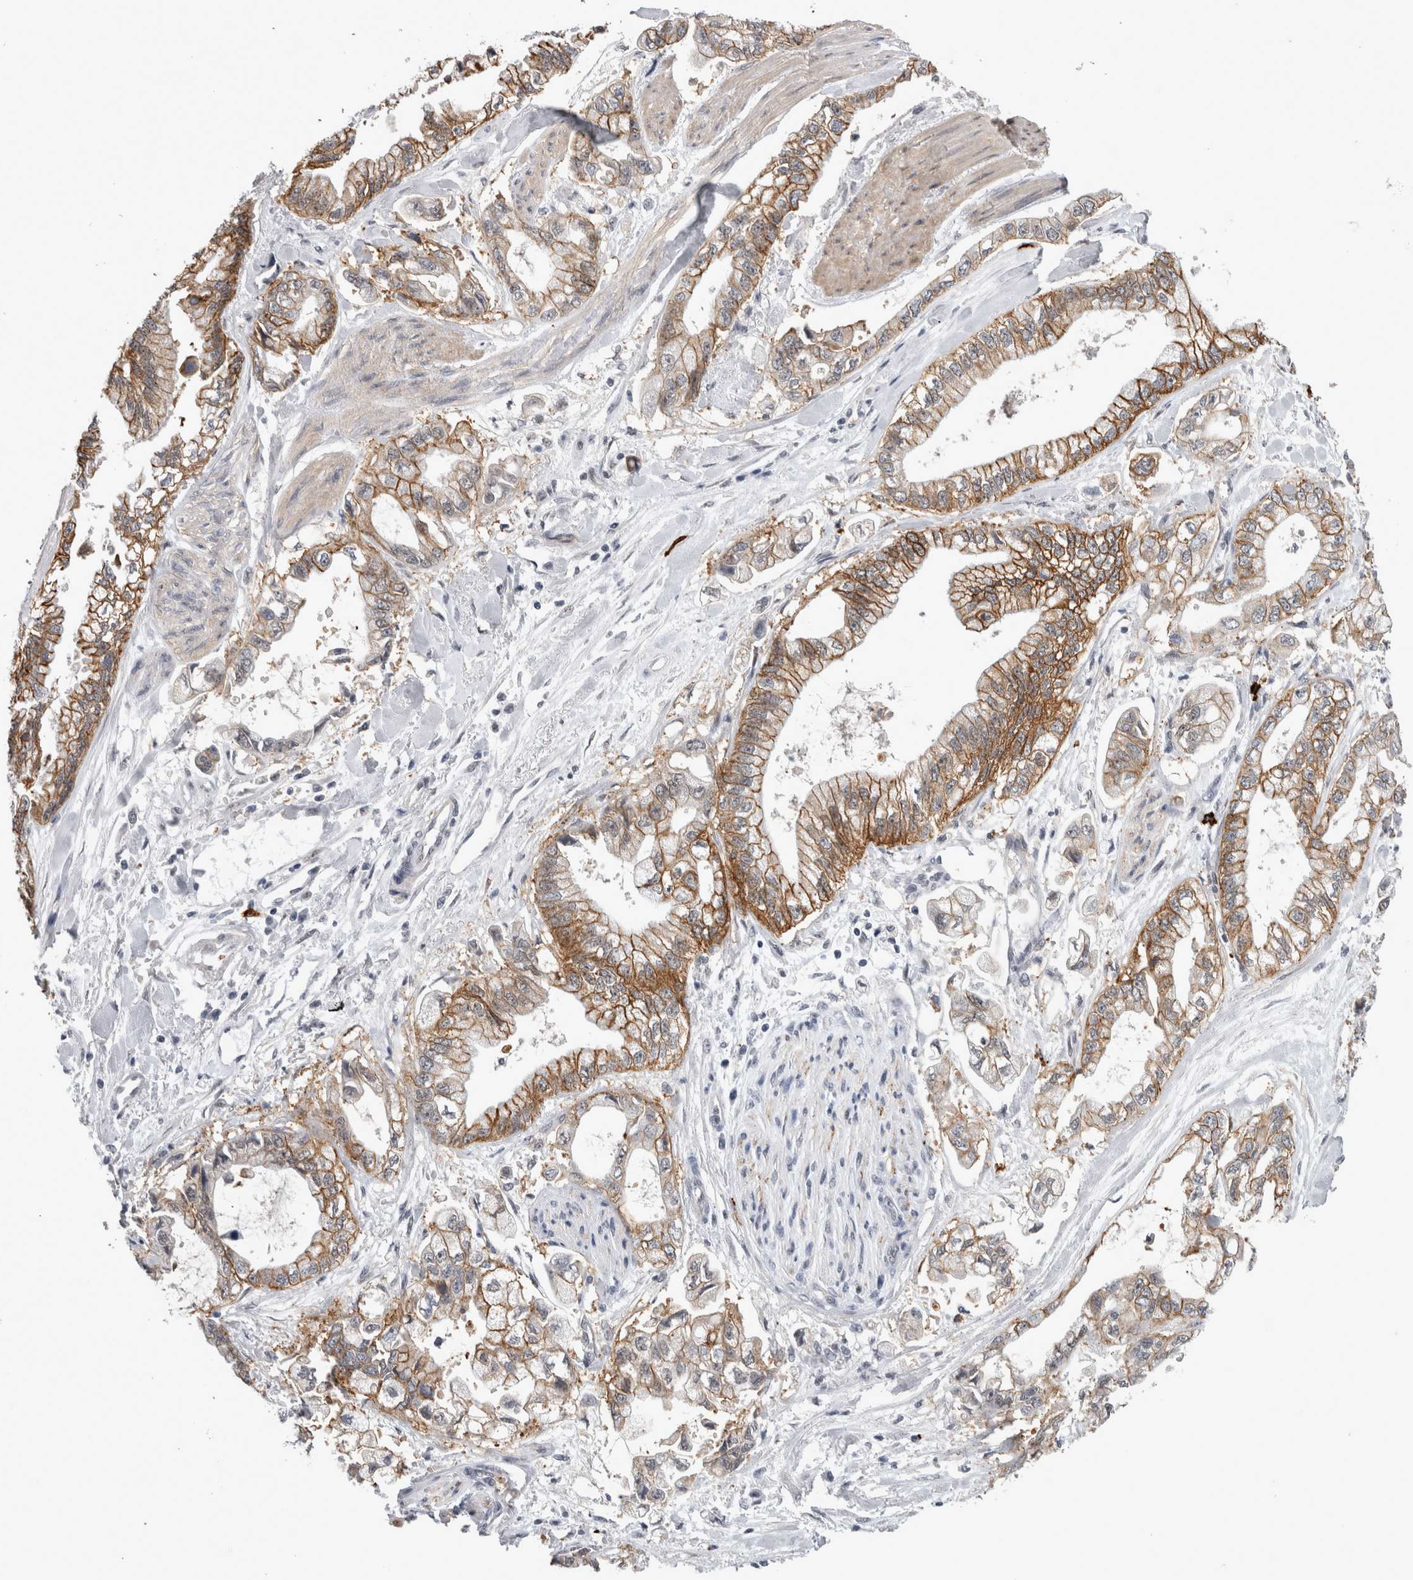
{"staining": {"intensity": "moderate", "quantity": ">75%", "location": "cytoplasmic/membranous"}, "tissue": "stomach cancer", "cell_type": "Tumor cells", "image_type": "cancer", "snomed": [{"axis": "morphology", "description": "Normal tissue, NOS"}, {"axis": "morphology", "description": "Adenocarcinoma, NOS"}, {"axis": "topography", "description": "Stomach"}], "caption": "Approximately >75% of tumor cells in human stomach adenocarcinoma demonstrate moderate cytoplasmic/membranous protein staining as visualized by brown immunohistochemical staining.", "gene": "PEBP4", "patient": {"sex": "male", "age": 62}}